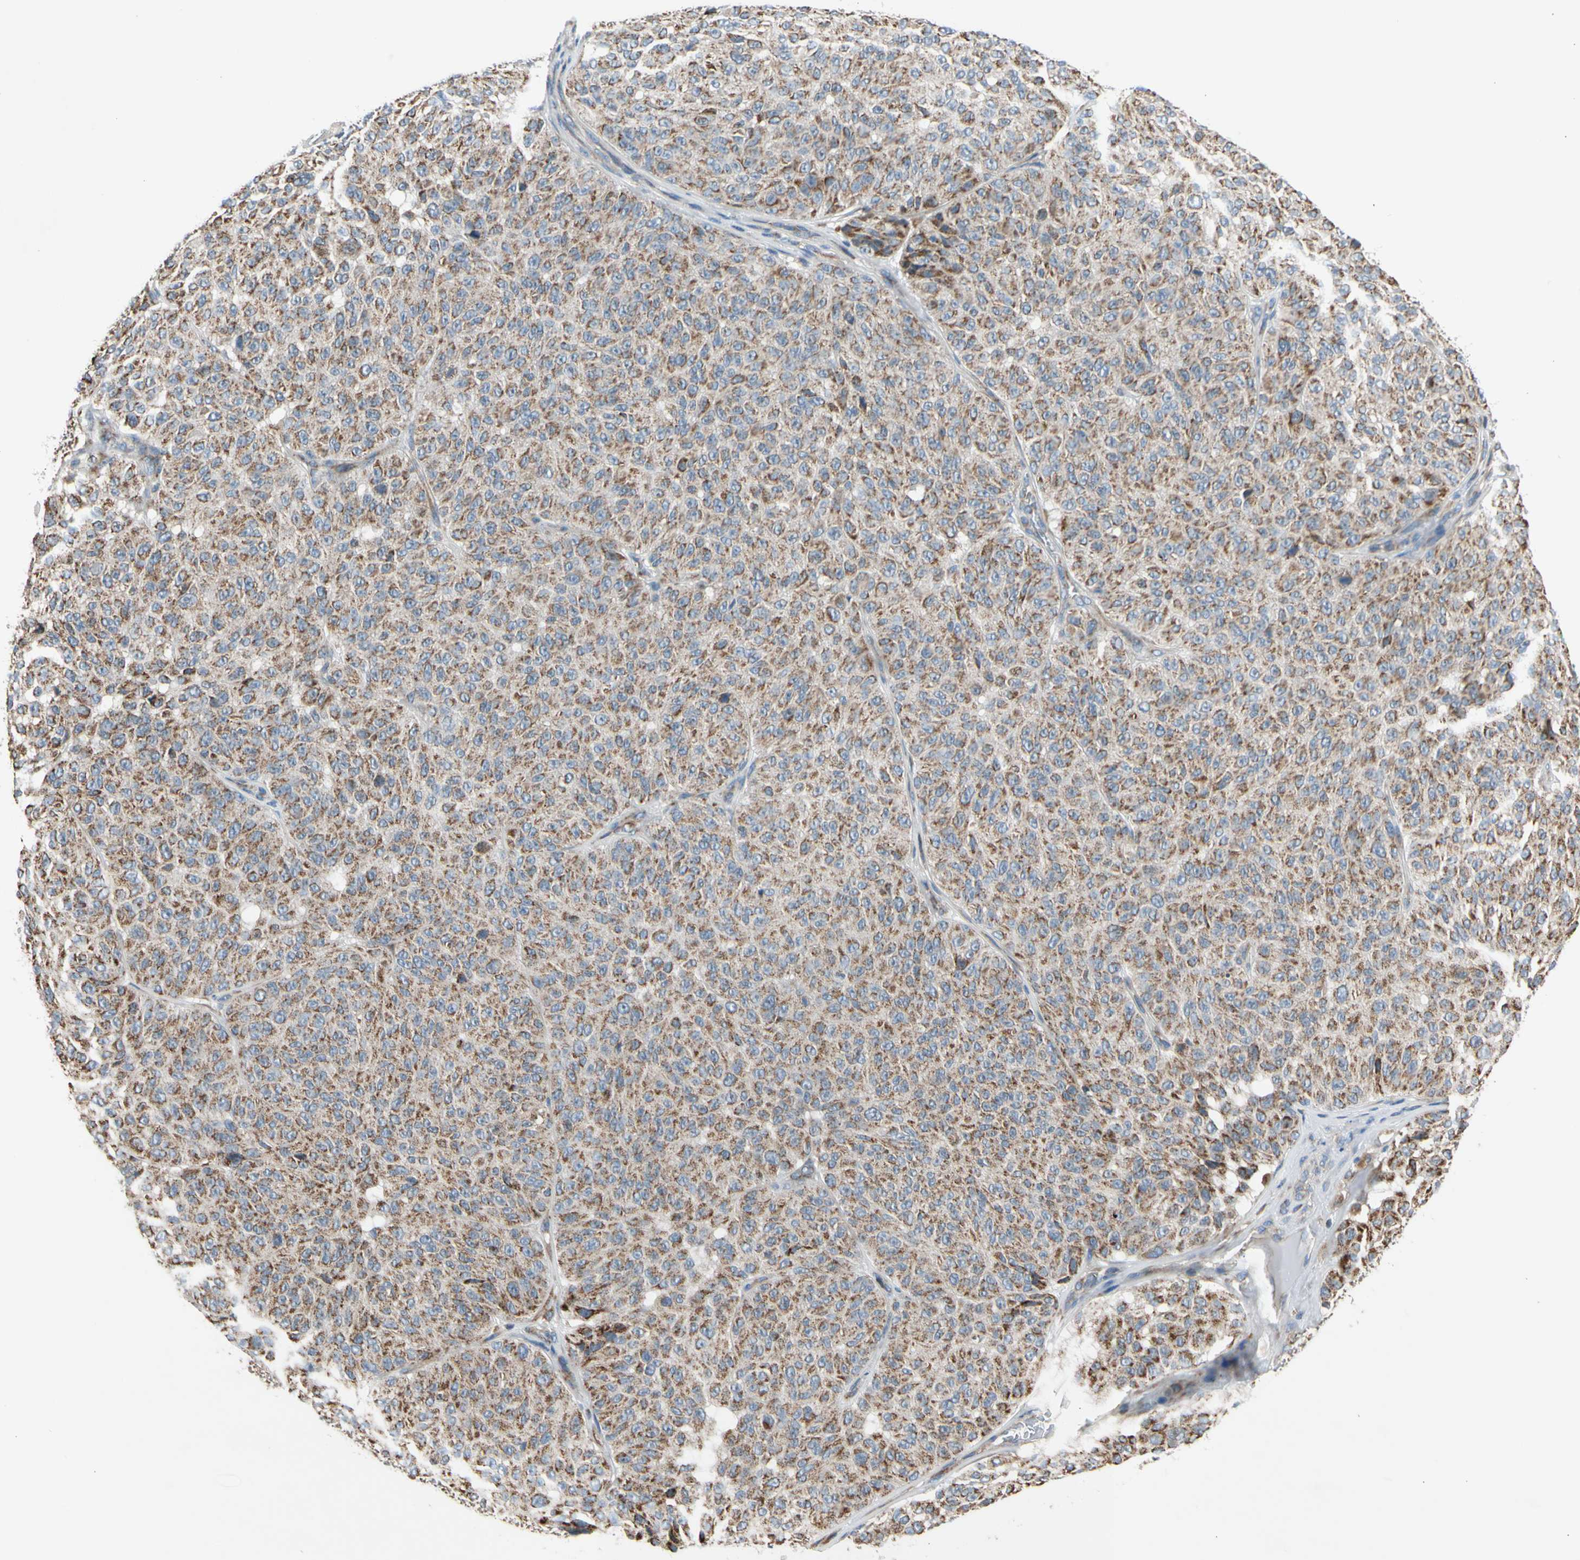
{"staining": {"intensity": "moderate", "quantity": ">75%", "location": "cytoplasmic/membranous"}, "tissue": "melanoma", "cell_type": "Tumor cells", "image_type": "cancer", "snomed": [{"axis": "morphology", "description": "Malignant melanoma, NOS"}, {"axis": "topography", "description": "Skin"}], "caption": "DAB immunohistochemical staining of human melanoma demonstrates moderate cytoplasmic/membranous protein positivity in approximately >75% of tumor cells.", "gene": "NPHP3", "patient": {"sex": "female", "age": 46}}